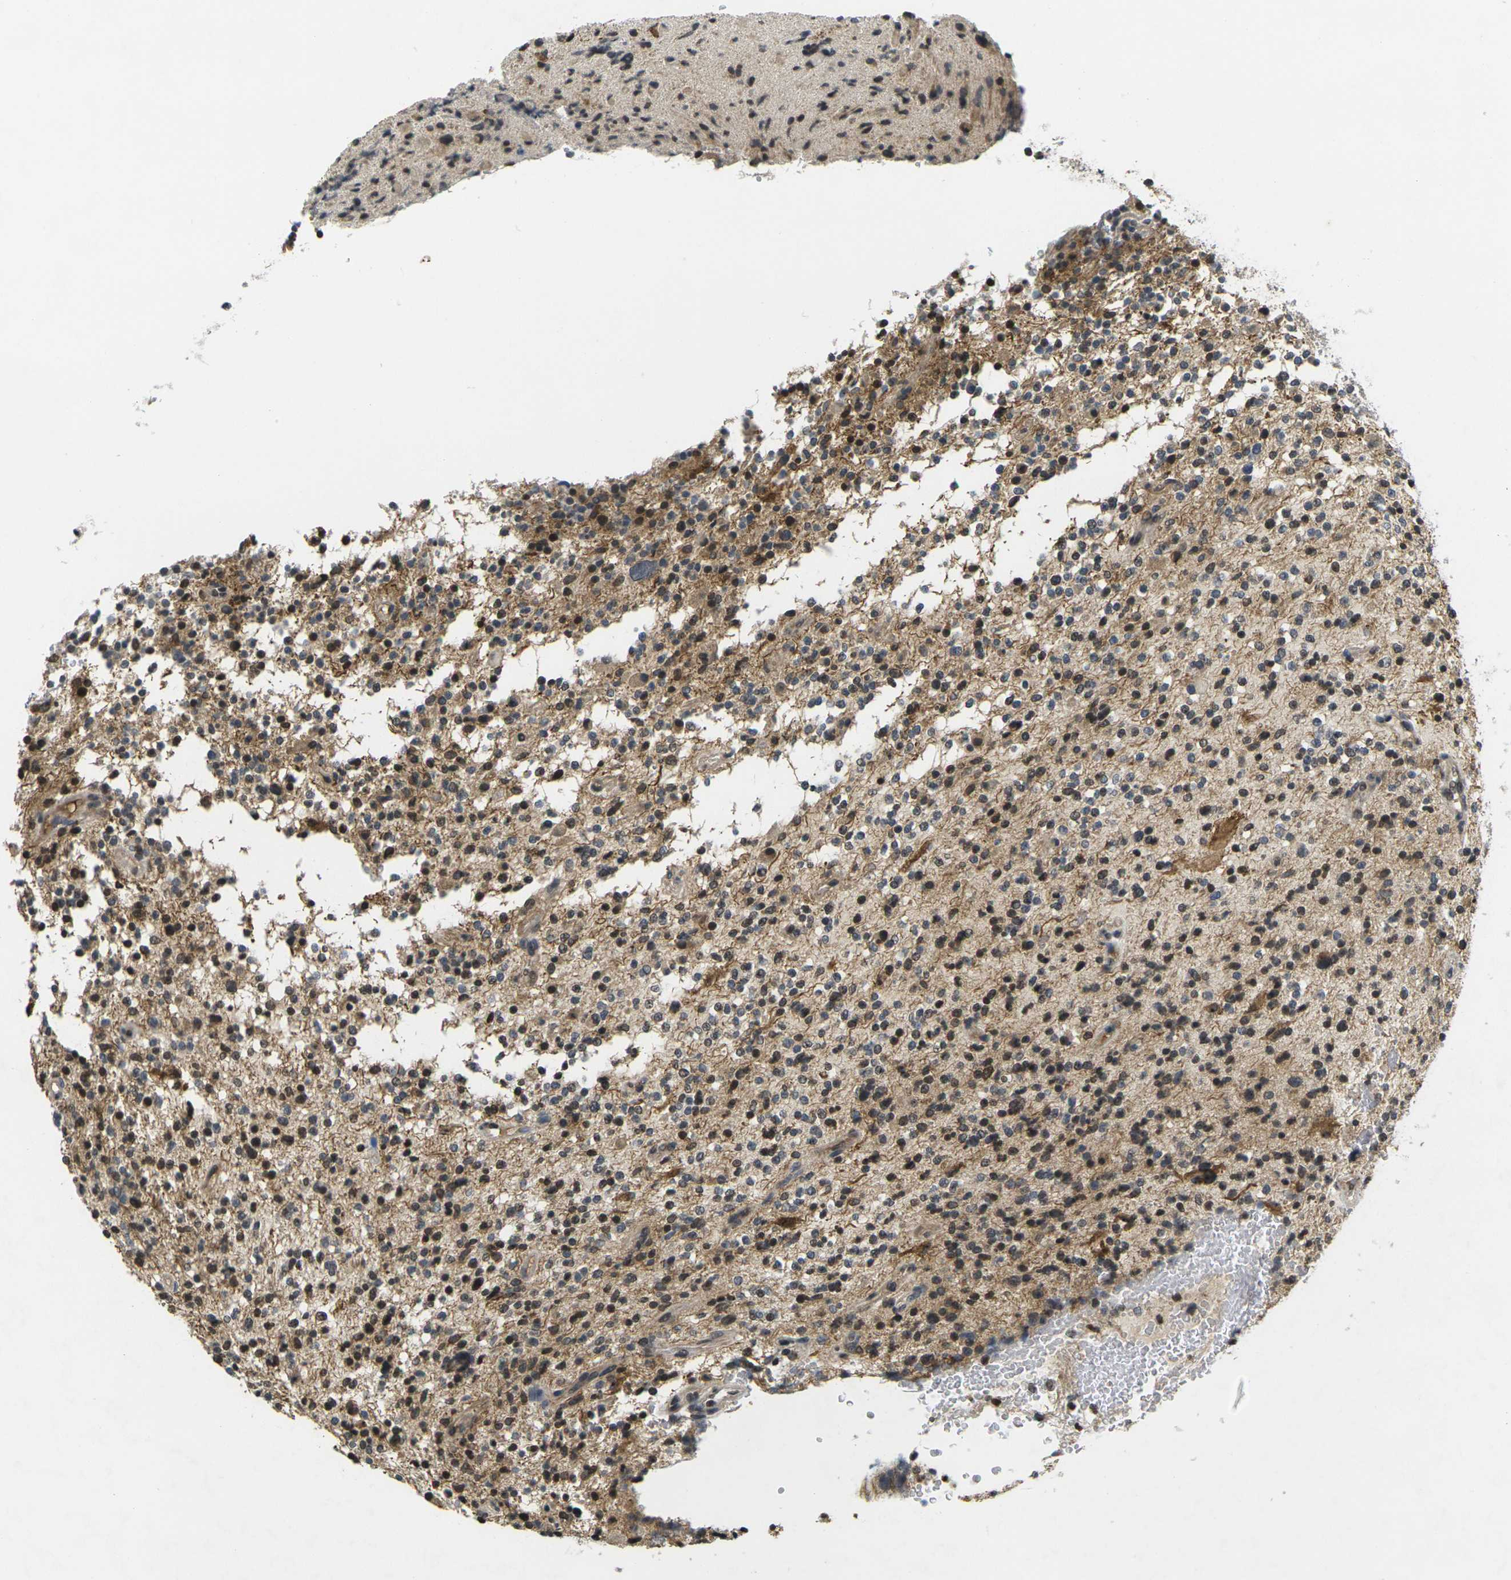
{"staining": {"intensity": "moderate", "quantity": "<25%", "location": "cytoplasmic/membranous"}, "tissue": "glioma", "cell_type": "Tumor cells", "image_type": "cancer", "snomed": [{"axis": "morphology", "description": "Glioma, malignant, High grade"}, {"axis": "topography", "description": "Brain"}], "caption": "There is low levels of moderate cytoplasmic/membranous positivity in tumor cells of glioma, as demonstrated by immunohistochemical staining (brown color).", "gene": "C1QC", "patient": {"sex": "male", "age": 48}}